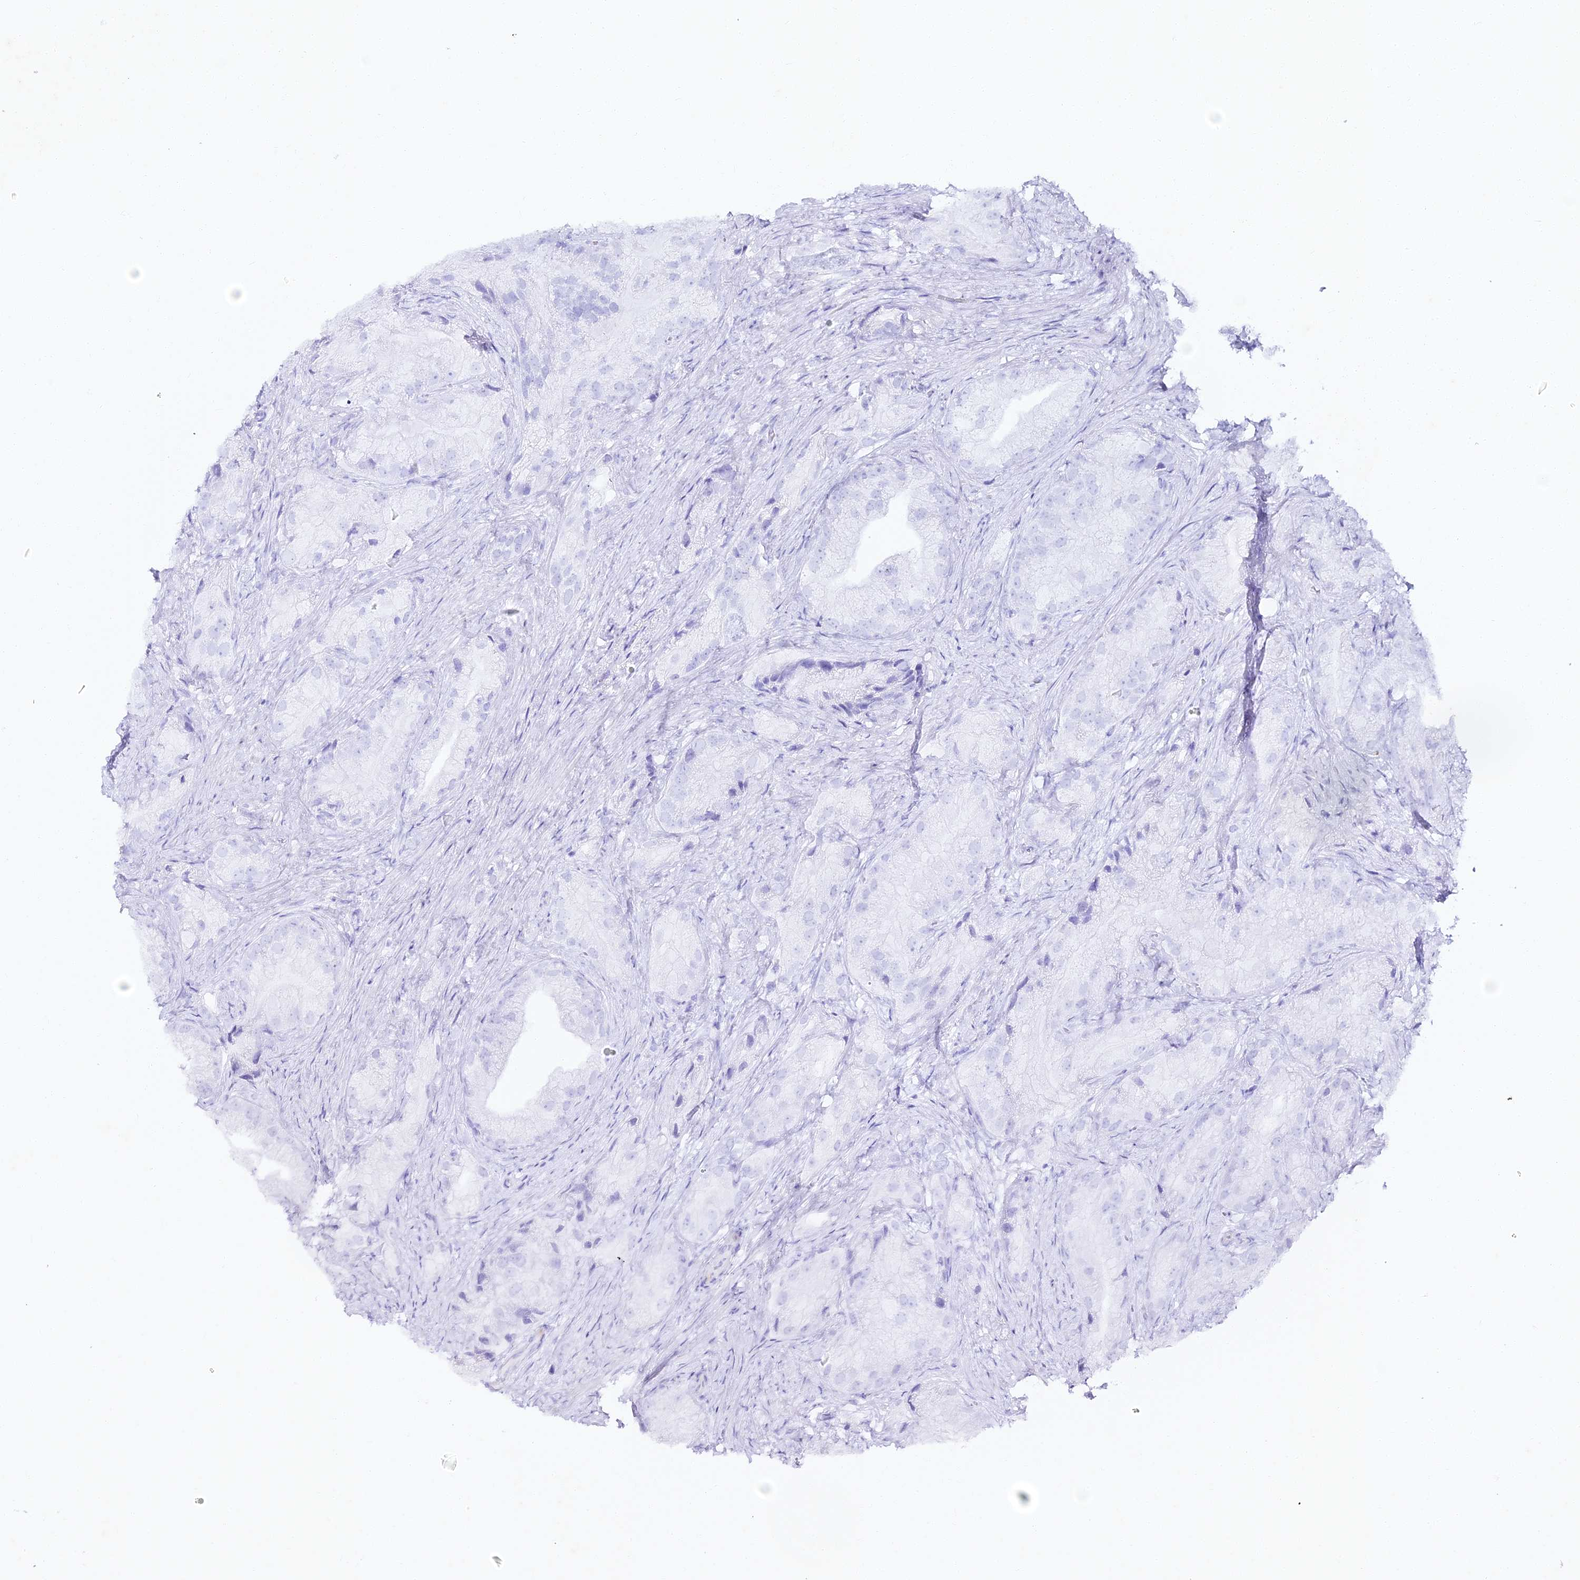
{"staining": {"intensity": "negative", "quantity": "none", "location": "none"}, "tissue": "prostate cancer", "cell_type": "Tumor cells", "image_type": "cancer", "snomed": [{"axis": "morphology", "description": "Adenocarcinoma, Low grade"}, {"axis": "topography", "description": "Prostate"}], "caption": "The immunohistochemistry micrograph has no significant staining in tumor cells of adenocarcinoma (low-grade) (prostate) tissue. (Immunohistochemistry (ihc), brightfield microscopy, high magnification).", "gene": "ALPG", "patient": {"sex": "male", "age": 71}}